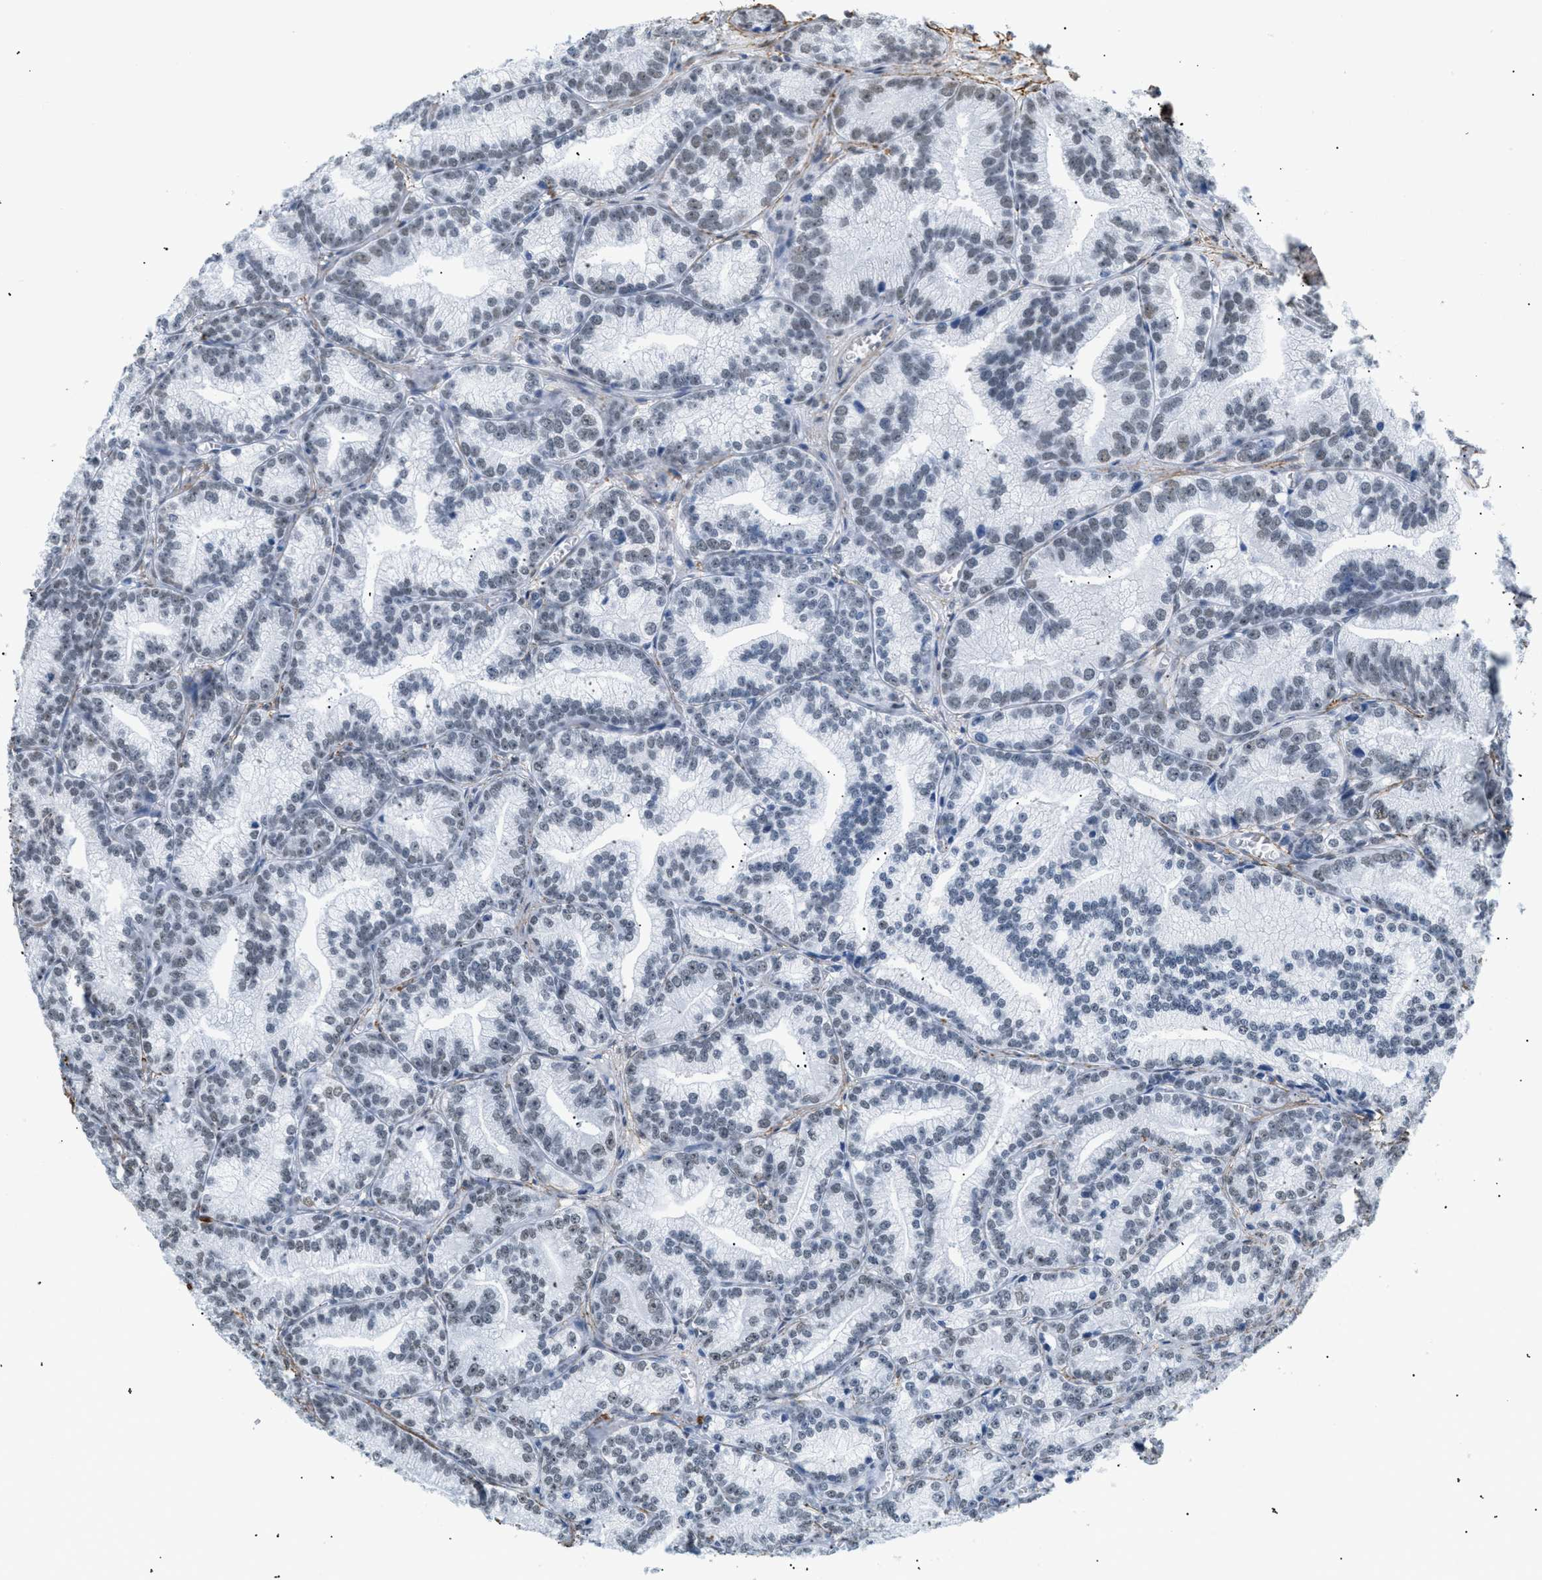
{"staining": {"intensity": "weak", "quantity": "<25%", "location": "nuclear"}, "tissue": "prostate cancer", "cell_type": "Tumor cells", "image_type": "cancer", "snomed": [{"axis": "morphology", "description": "Adenocarcinoma, Low grade"}, {"axis": "topography", "description": "Prostate"}], "caption": "Immunohistochemistry of prostate cancer (low-grade adenocarcinoma) displays no expression in tumor cells.", "gene": "ELN", "patient": {"sex": "male", "age": 89}}